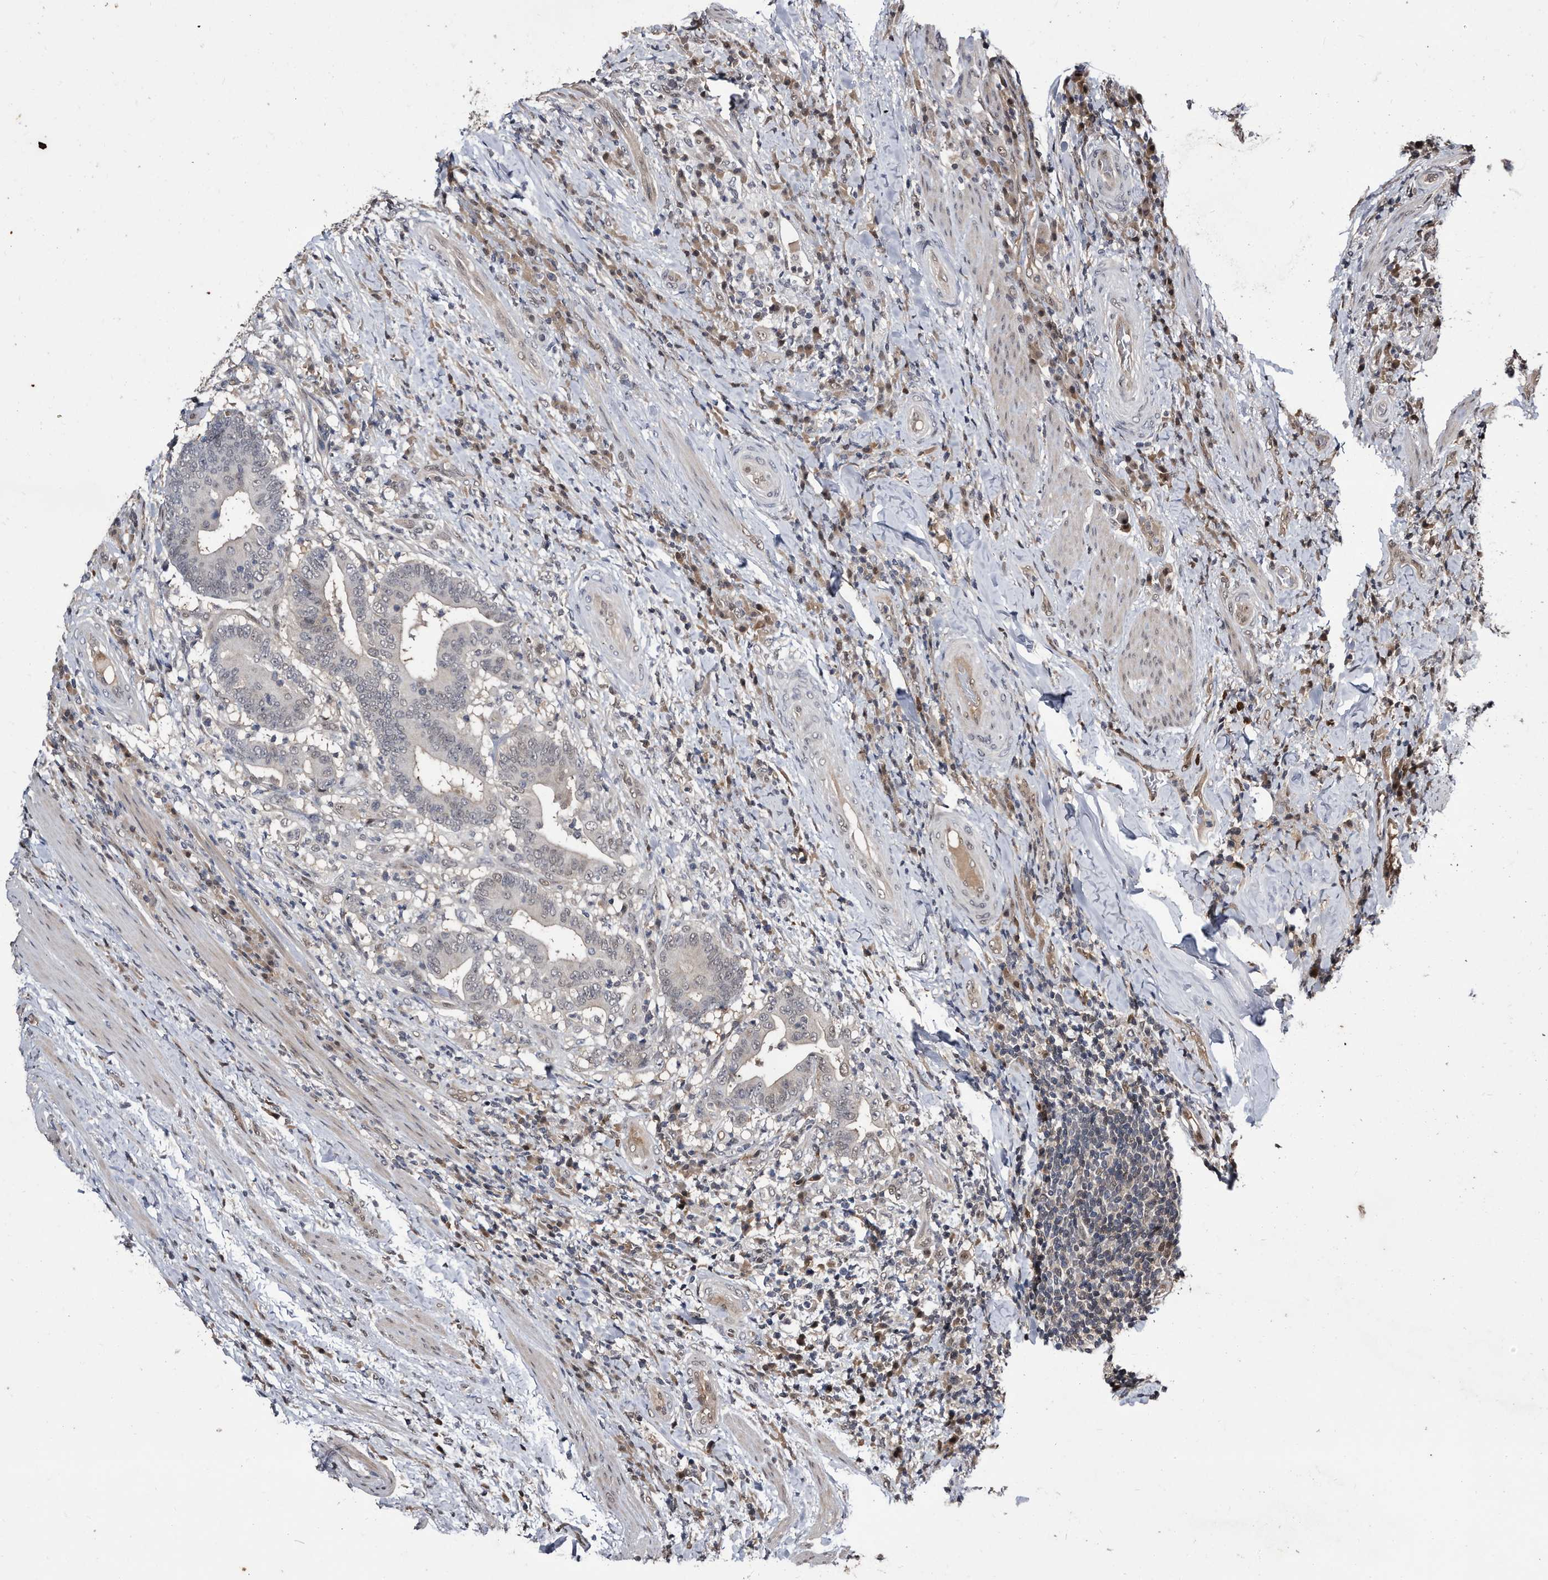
{"staining": {"intensity": "negative", "quantity": "none", "location": "none"}, "tissue": "colorectal cancer", "cell_type": "Tumor cells", "image_type": "cancer", "snomed": [{"axis": "morphology", "description": "Adenocarcinoma, NOS"}, {"axis": "topography", "description": "Colon"}], "caption": "Immunohistochemistry (IHC) histopathology image of human colorectal cancer (adenocarcinoma) stained for a protein (brown), which demonstrates no positivity in tumor cells.", "gene": "RAD23B", "patient": {"sex": "female", "age": 66}}